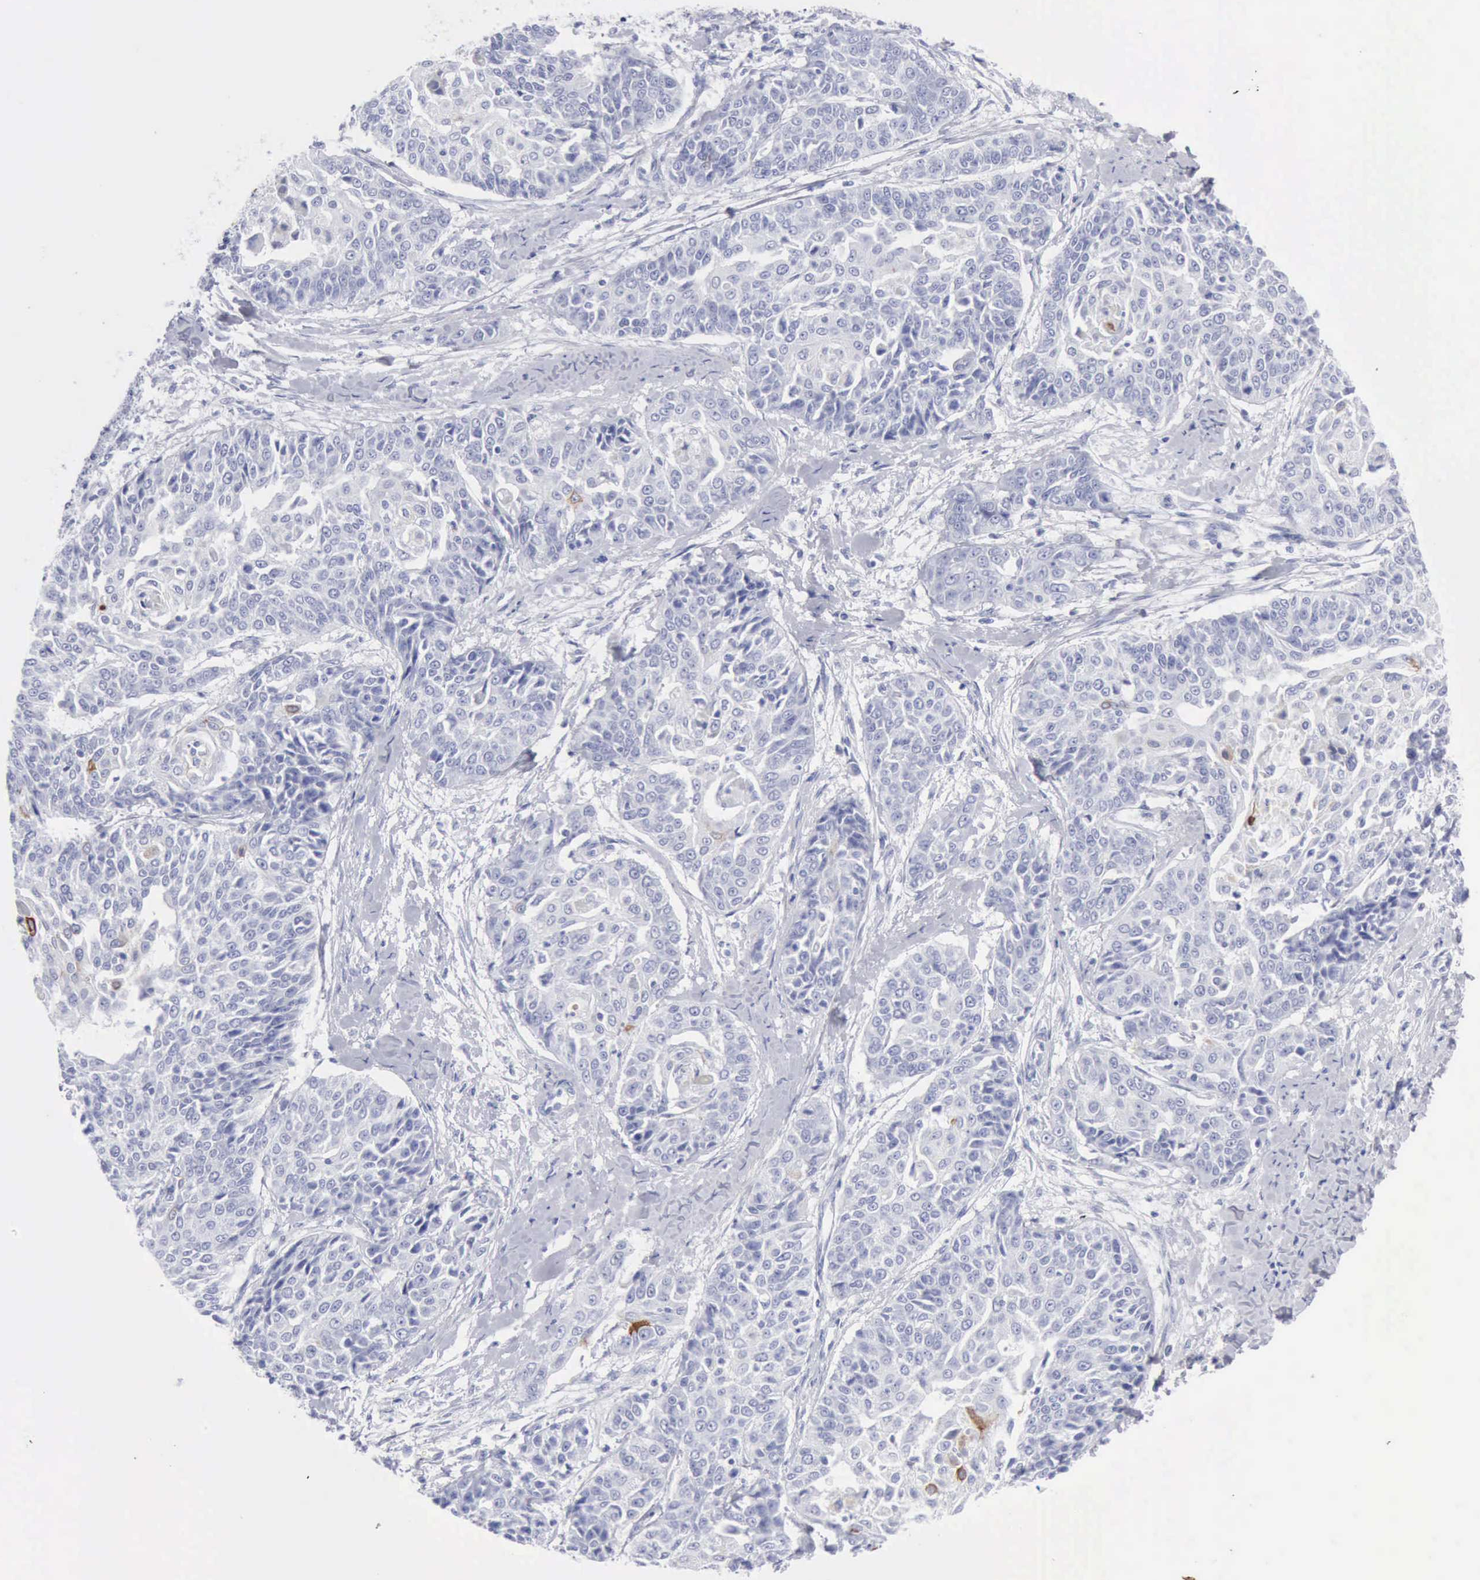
{"staining": {"intensity": "negative", "quantity": "none", "location": "none"}, "tissue": "cervical cancer", "cell_type": "Tumor cells", "image_type": "cancer", "snomed": [{"axis": "morphology", "description": "Squamous cell carcinoma, NOS"}, {"axis": "topography", "description": "Cervix"}], "caption": "An IHC image of squamous cell carcinoma (cervical) is shown. There is no staining in tumor cells of squamous cell carcinoma (cervical).", "gene": "KRT10", "patient": {"sex": "female", "age": 64}}